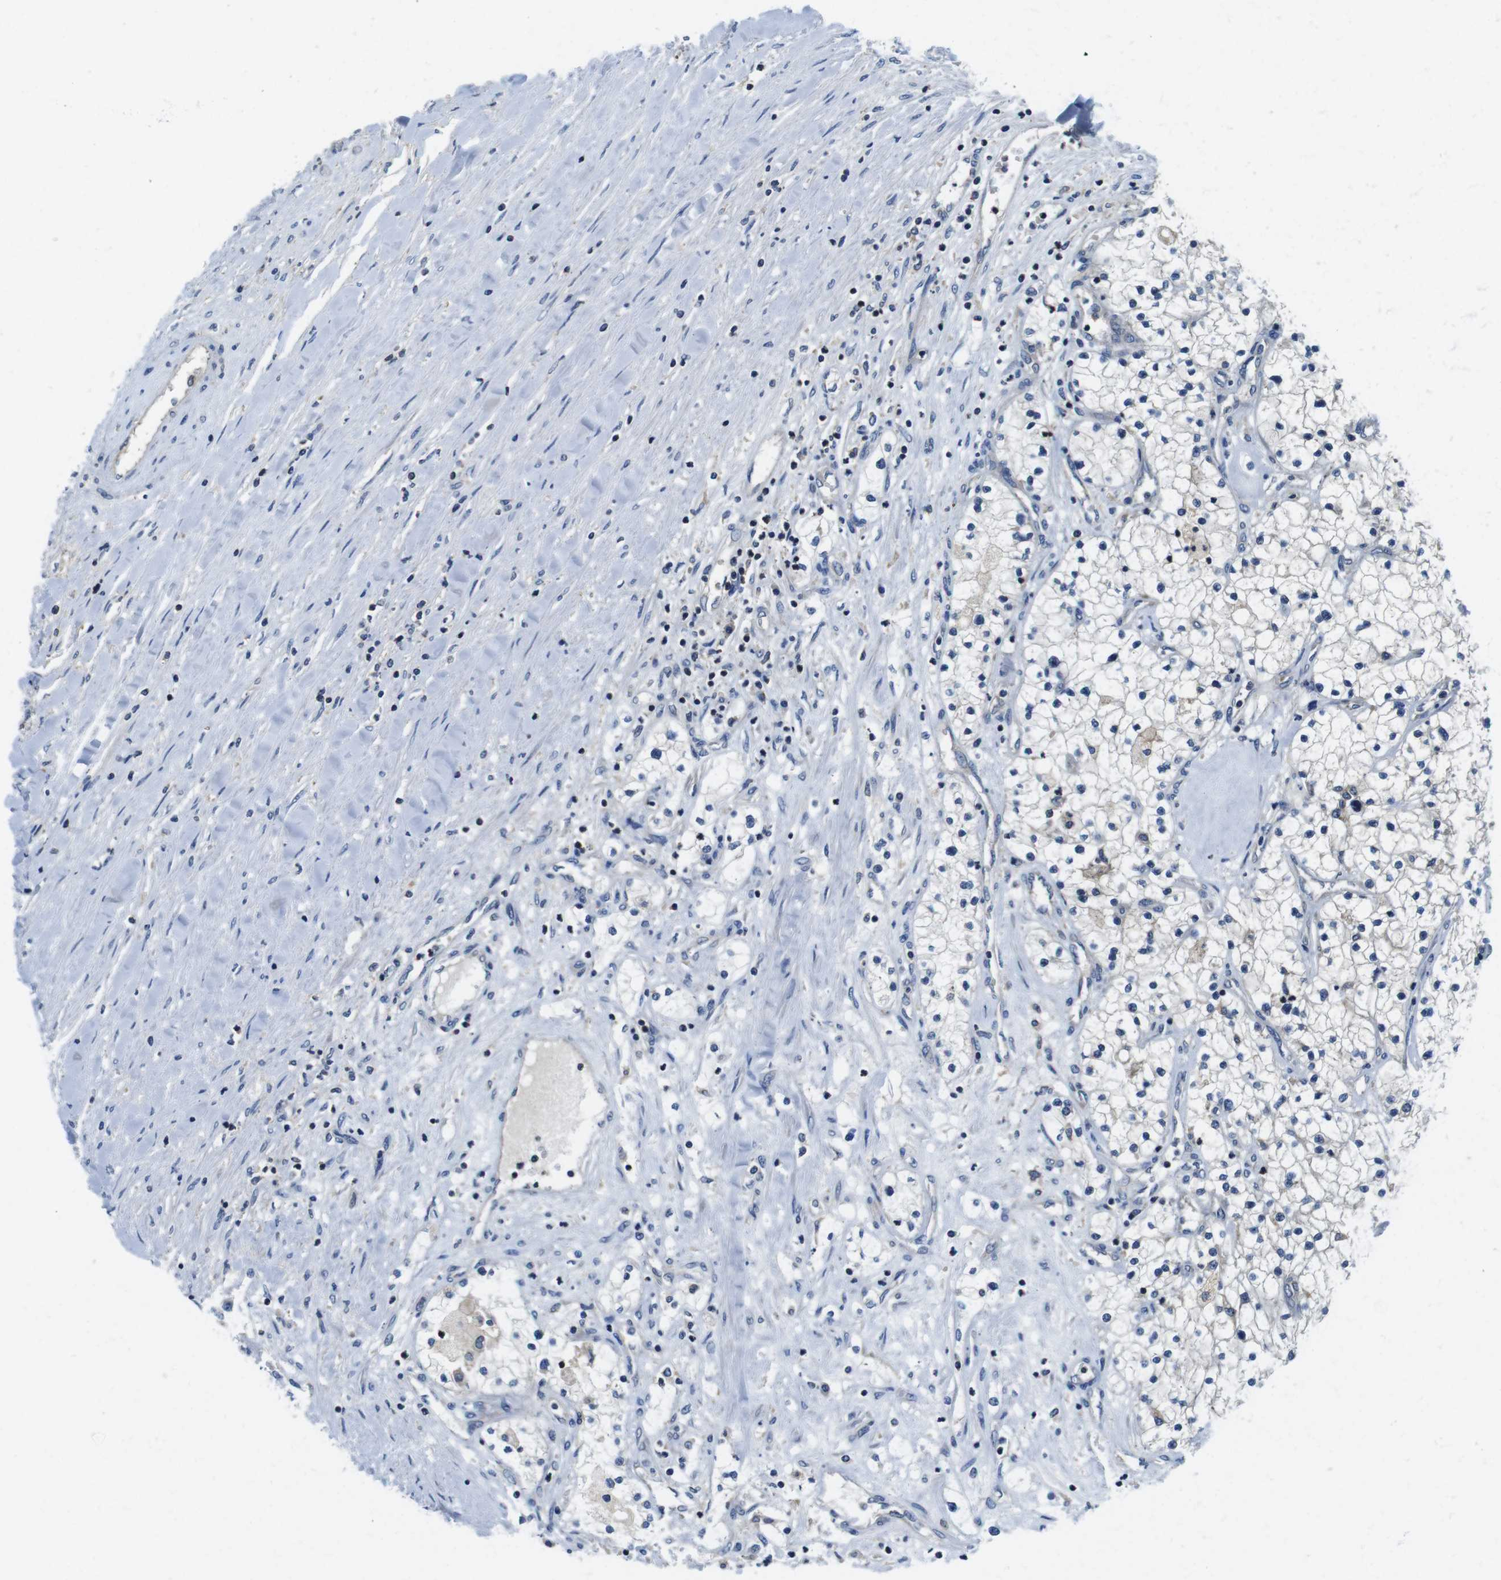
{"staining": {"intensity": "negative", "quantity": "none", "location": "none"}, "tissue": "renal cancer", "cell_type": "Tumor cells", "image_type": "cancer", "snomed": [{"axis": "morphology", "description": "Adenocarcinoma, NOS"}, {"axis": "topography", "description": "Kidney"}], "caption": "An immunohistochemistry micrograph of renal cancer (adenocarcinoma) is shown. There is no staining in tumor cells of renal cancer (adenocarcinoma).", "gene": "PIK3CD", "patient": {"sex": "male", "age": 68}}